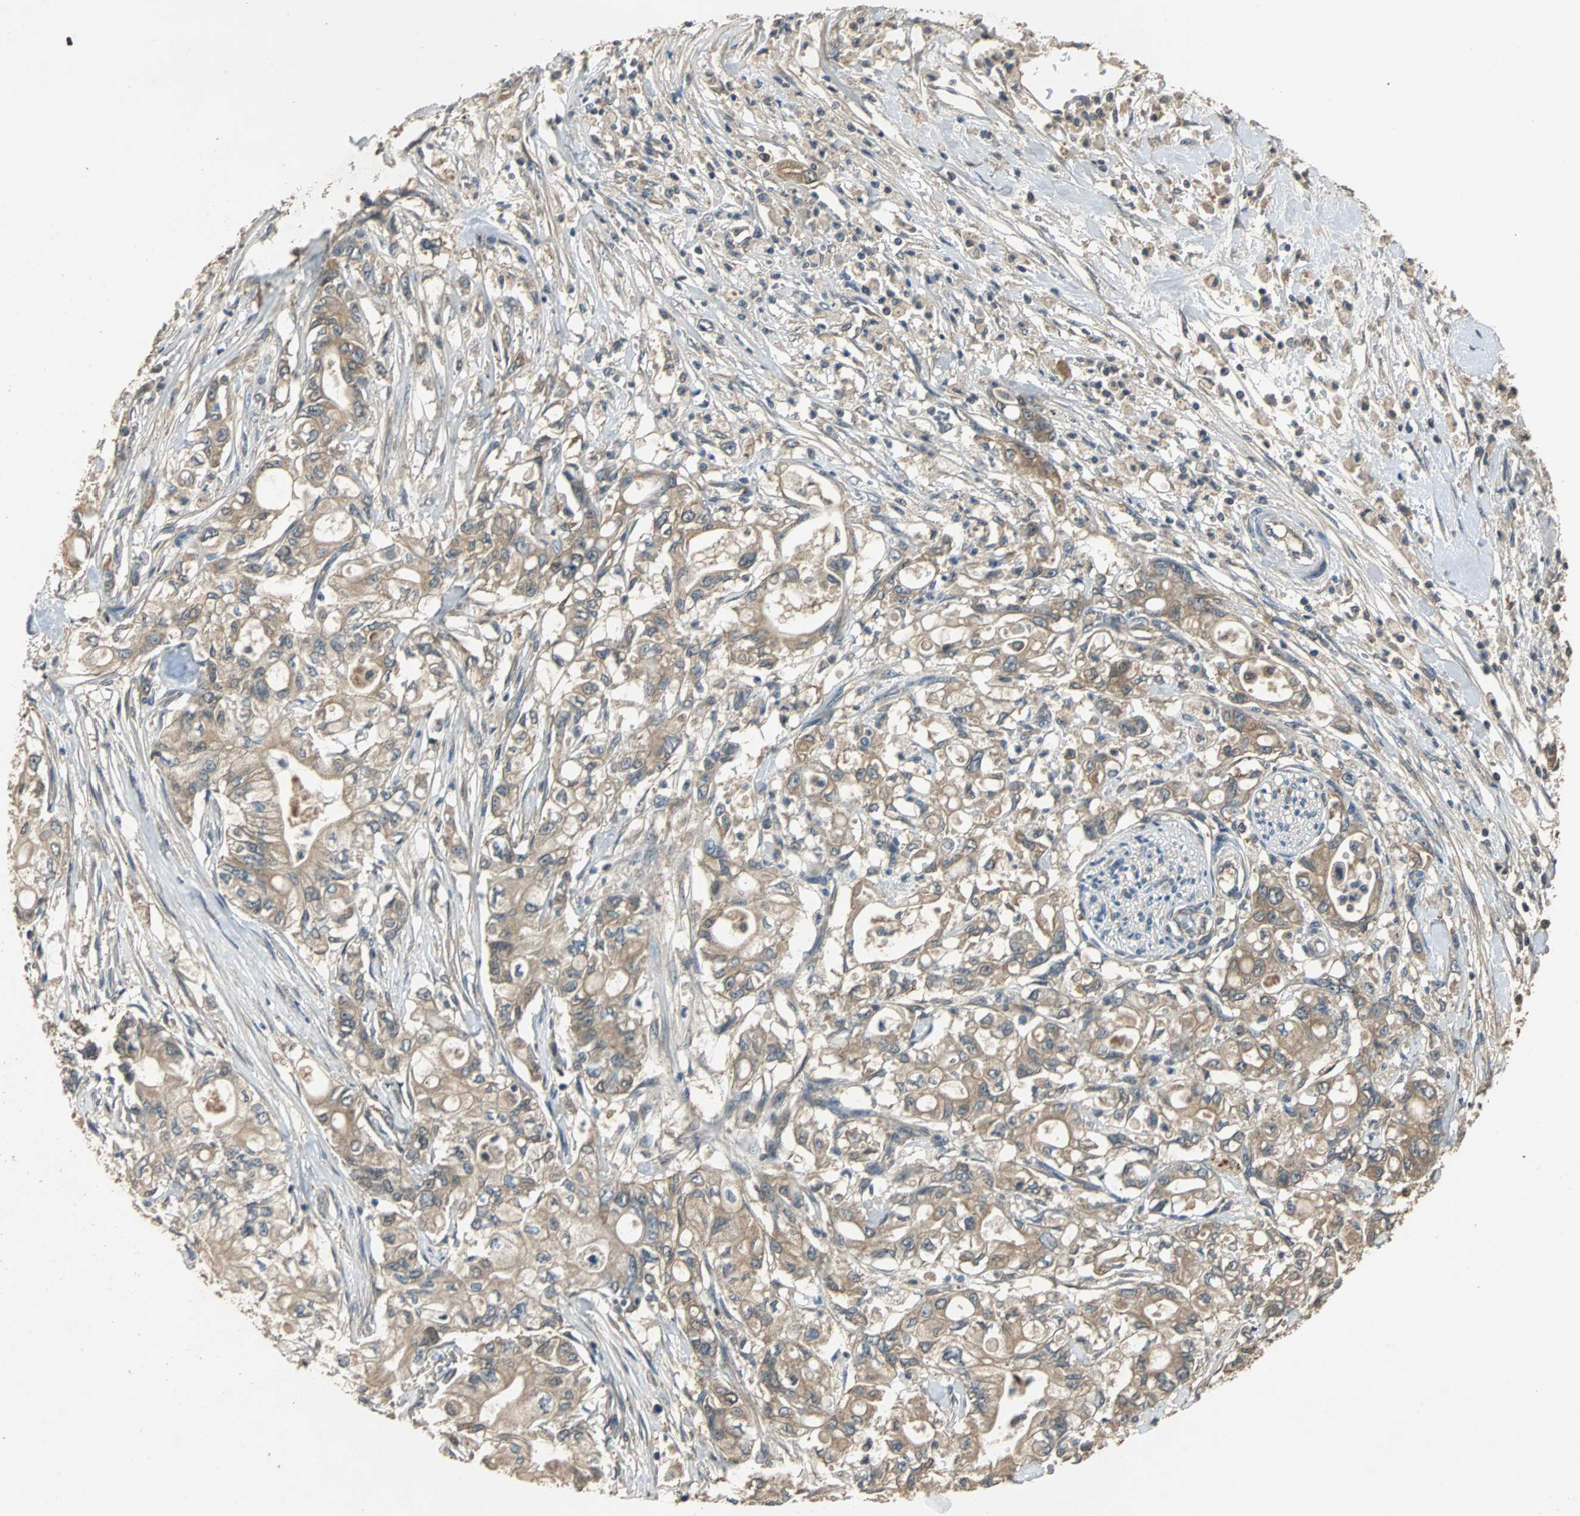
{"staining": {"intensity": "moderate", "quantity": "25%-75%", "location": "cytoplasmic/membranous"}, "tissue": "pancreatic cancer", "cell_type": "Tumor cells", "image_type": "cancer", "snomed": [{"axis": "morphology", "description": "Adenocarcinoma, NOS"}, {"axis": "topography", "description": "Pancreas"}], "caption": "Immunohistochemical staining of human pancreatic adenocarcinoma displays medium levels of moderate cytoplasmic/membranous protein staining in approximately 25%-75% of tumor cells.", "gene": "ABHD2", "patient": {"sex": "male", "age": 79}}